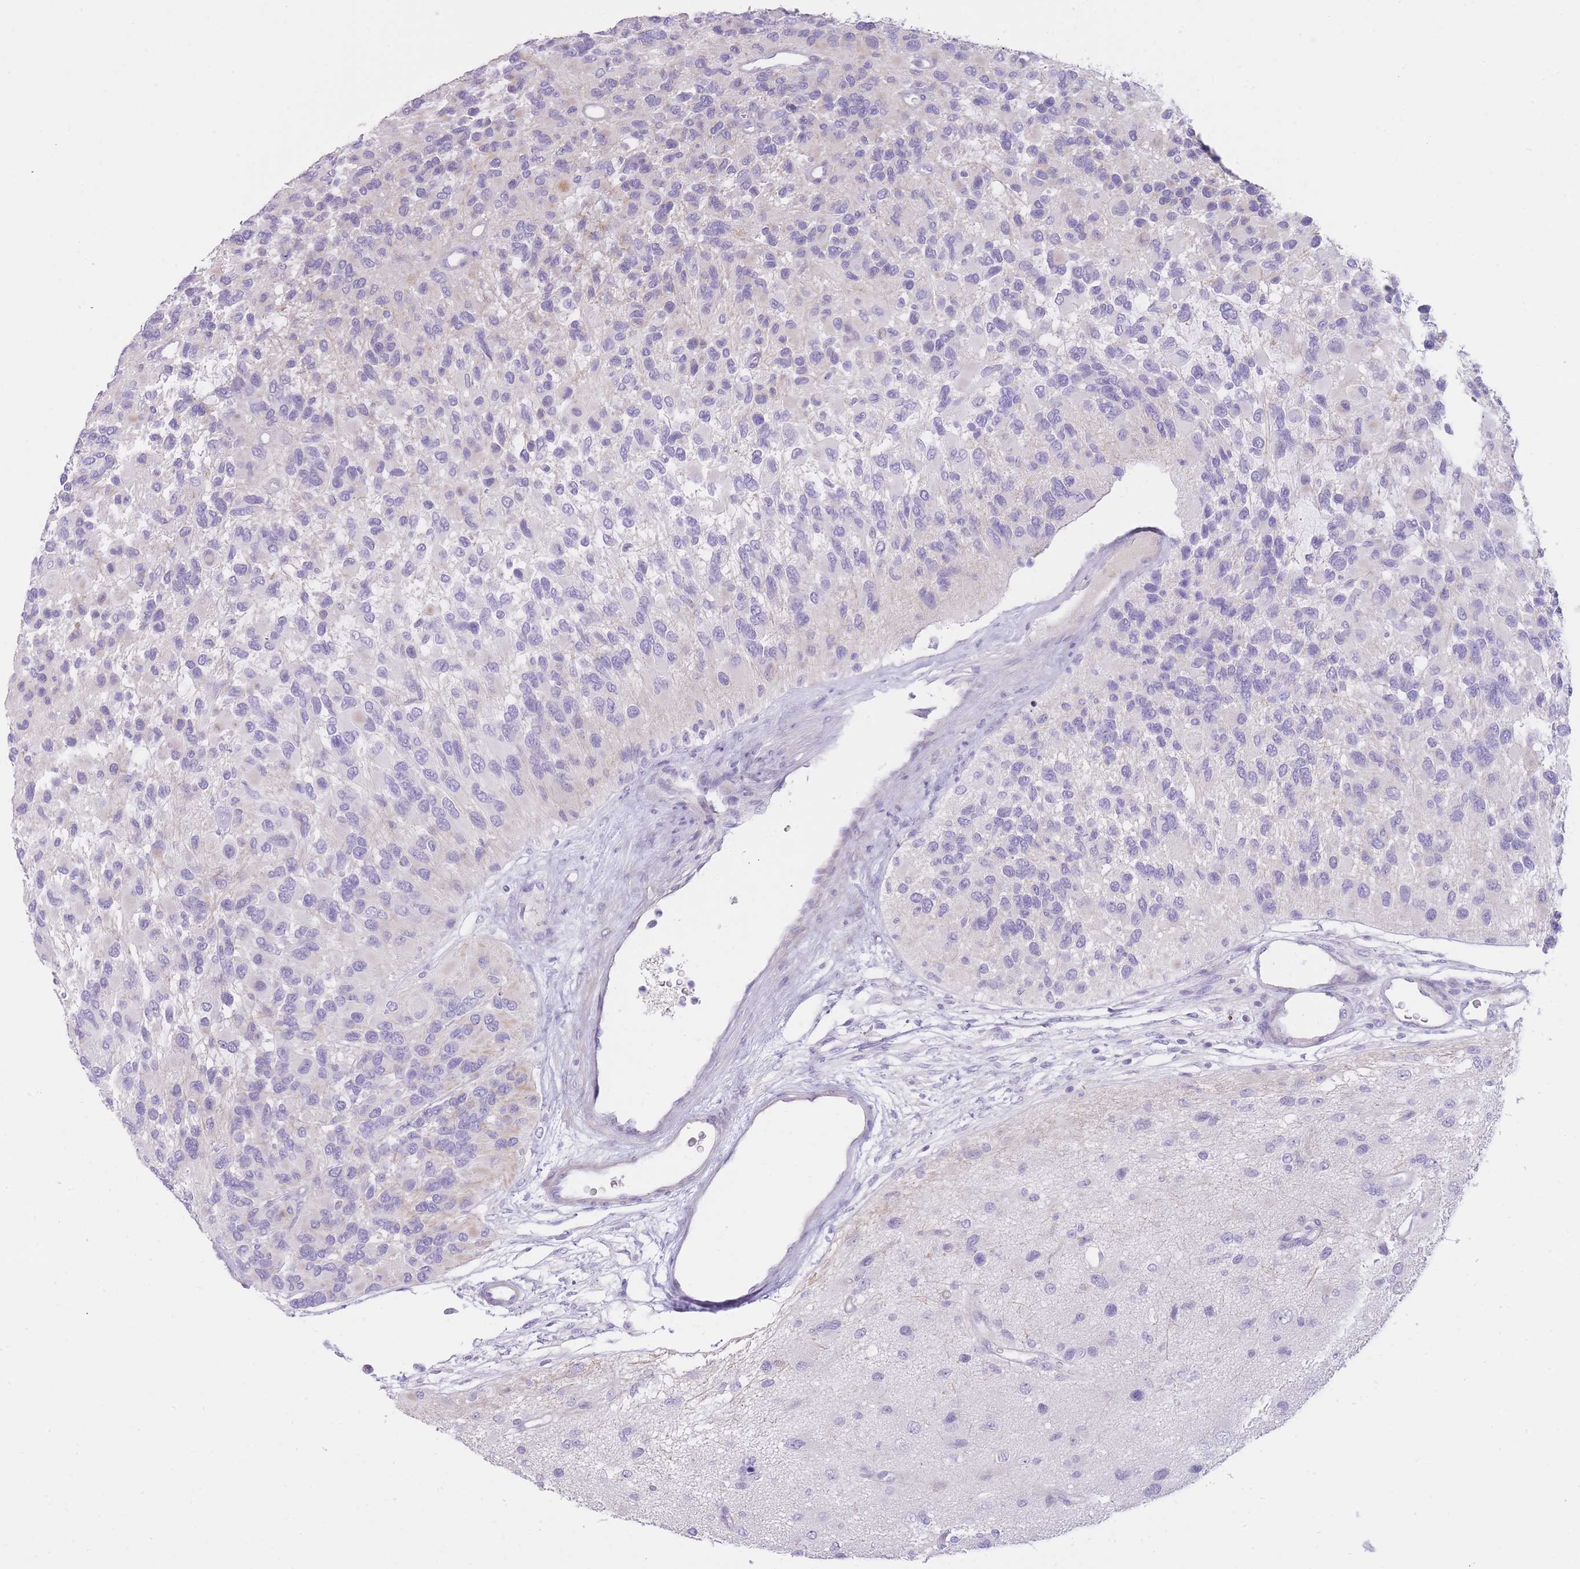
{"staining": {"intensity": "negative", "quantity": "none", "location": "none"}, "tissue": "glioma", "cell_type": "Tumor cells", "image_type": "cancer", "snomed": [{"axis": "morphology", "description": "Glioma, malignant, High grade"}, {"axis": "topography", "description": "Brain"}], "caption": "A micrograph of glioma stained for a protein reveals no brown staining in tumor cells.", "gene": "IMPG1", "patient": {"sex": "male", "age": 77}}